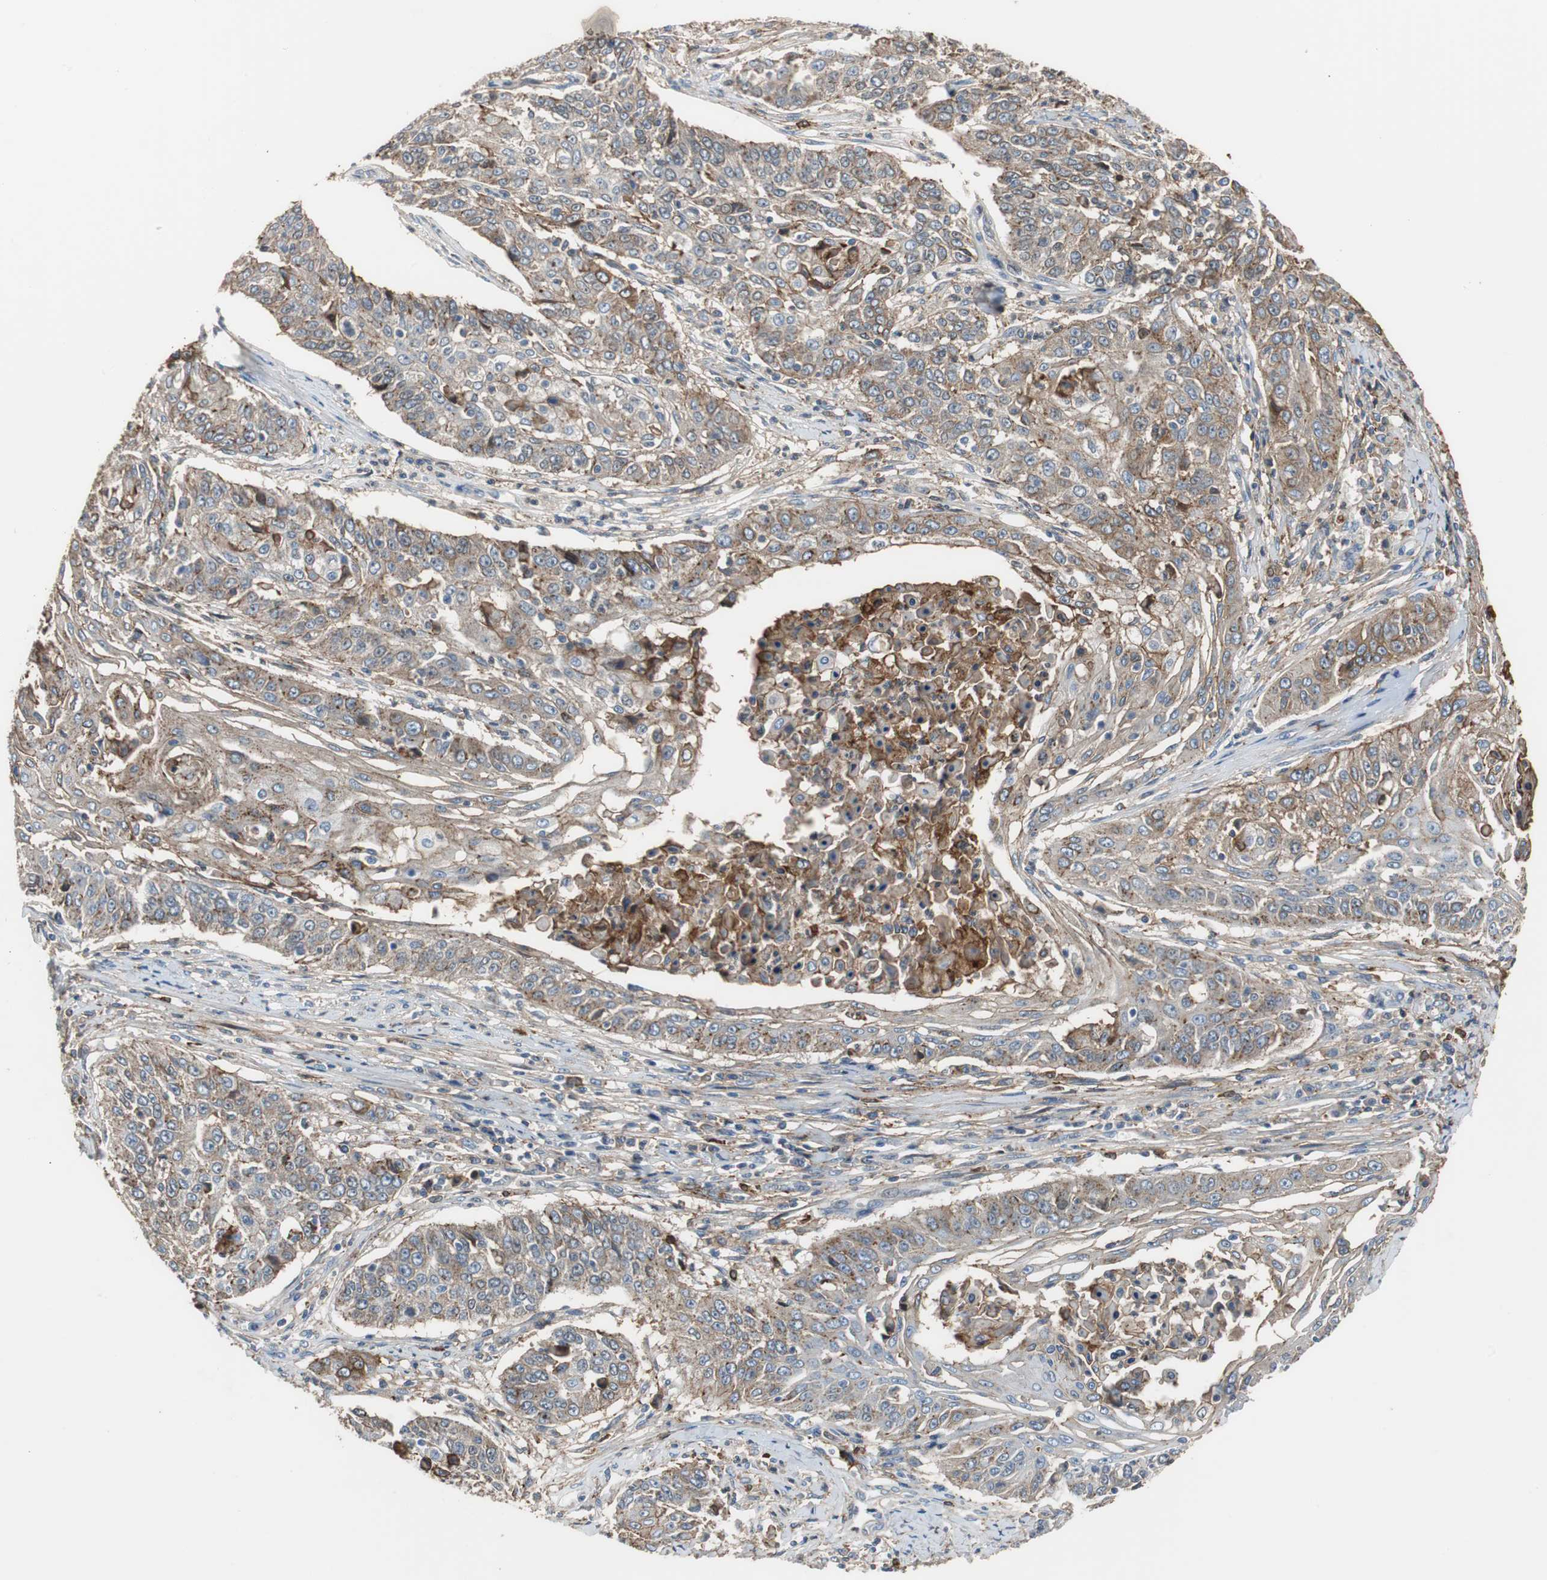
{"staining": {"intensity": "moderate", "quantity": ">75%", "location": "cytoplasmic/membranous"}, "tissue": "cervical cancer", "cell_type": "Tumor cells", "image_type": "cancer", "snomed": [{"axis": "morphology", "description": "Squamous cell carcinoma, NOS"}, {"axis": "topography", "description": "Cervix"}], "caption": "Immunohistochemistry (DAB (3,3'-diaminobenzidine)) staining of human cervical cancer displays moderate cytoplasmic/membranous protein positivity in approximately >75% of tumor cells.", "gene": "ANXA4", "patient": {"sex": "female", "age": 33}}